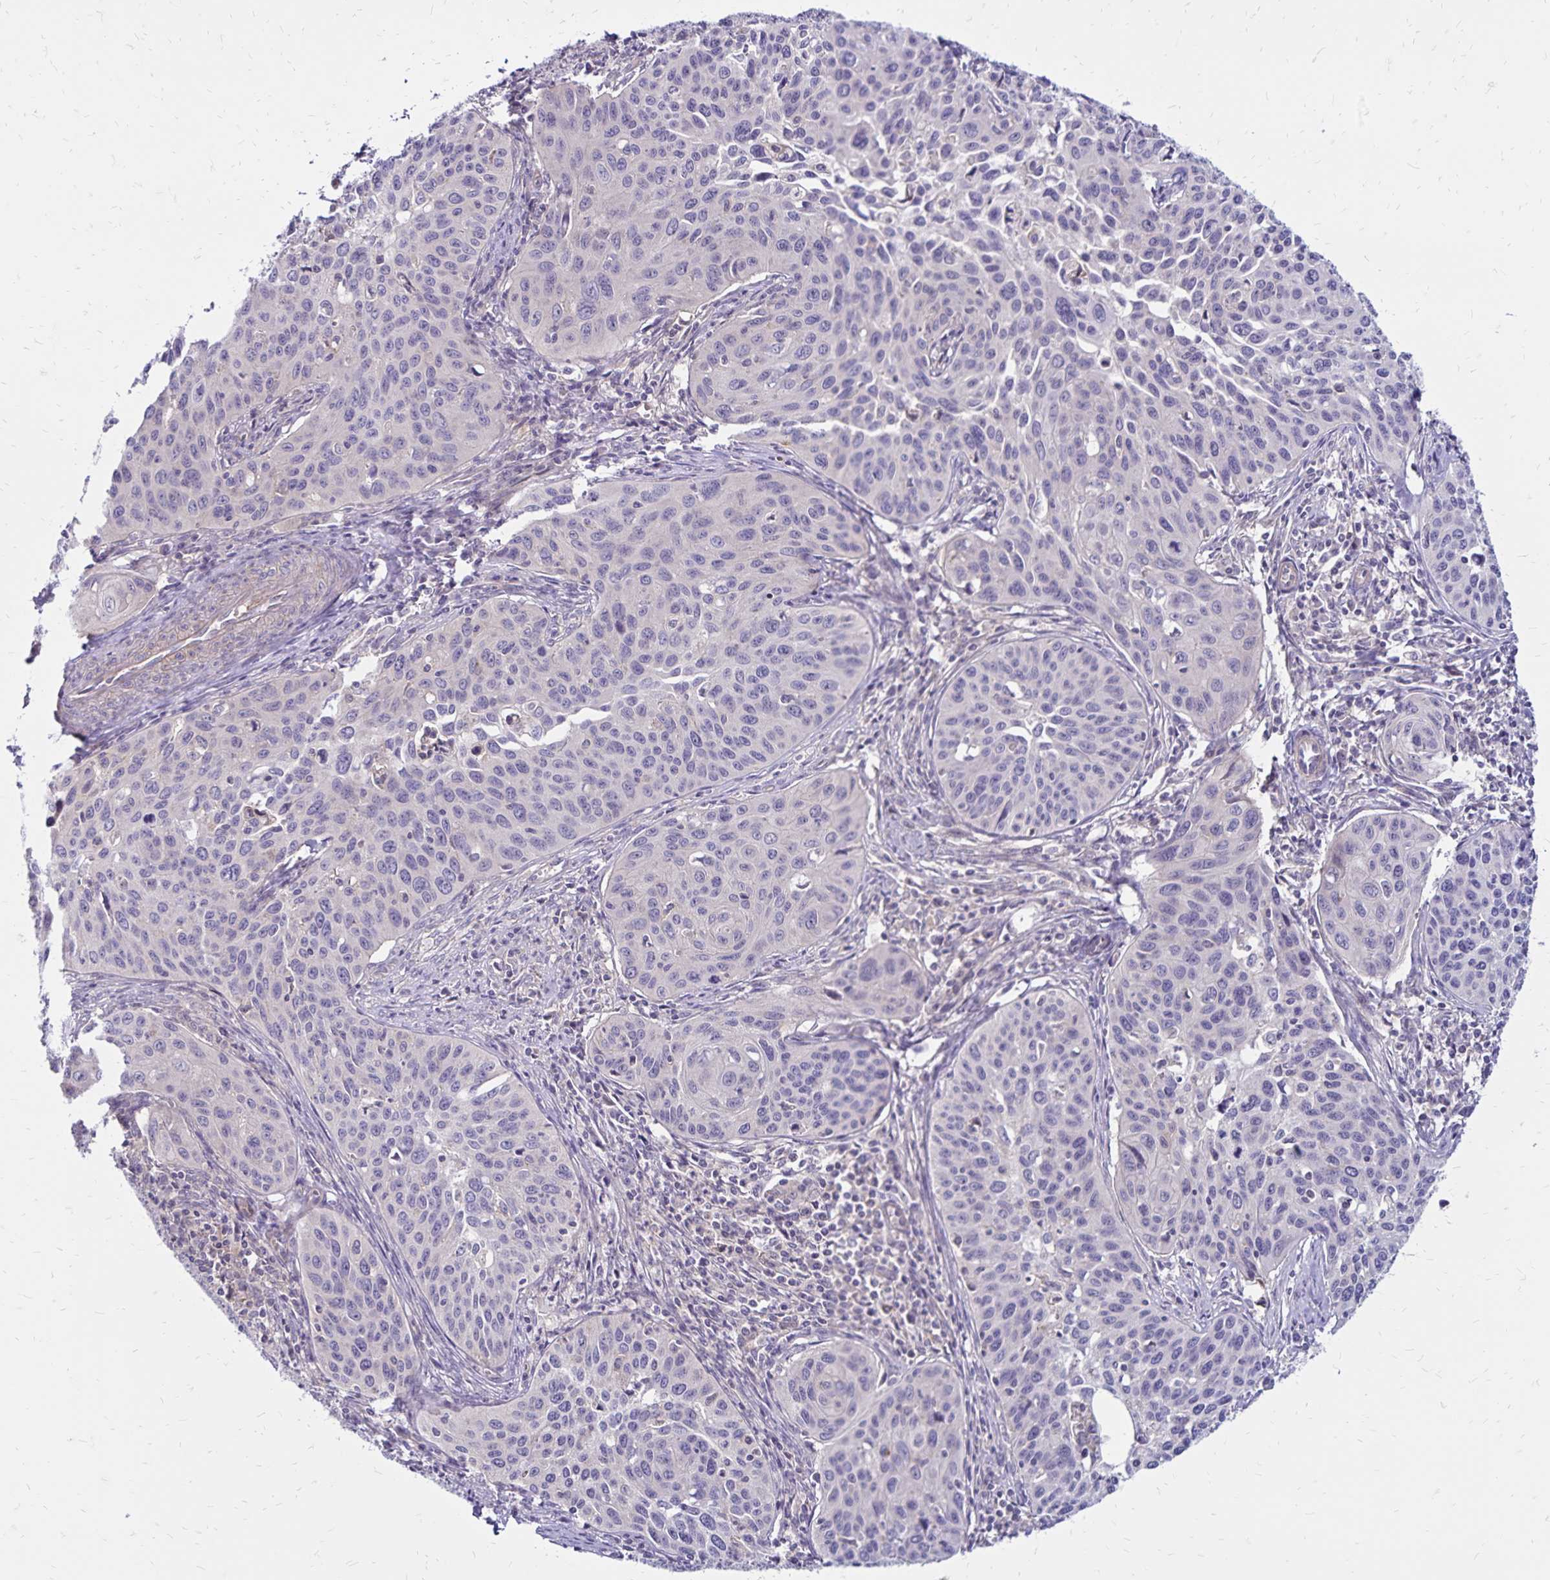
{"staining": {"intensity": "negative", "quantity": "none", "location": "none"}, "tissue": "cervical cancer", "cell_type": "Tumor cells", "image_type": "cancer", "snomed": [{"axis": "morphology", "description": "Squamous cell carcinoma, NOS"}, {"axis": "topography", "description": "Cervix"}], "caption": "The histopathology image demonstrates no significant positivity in tumor cells of cervical cancer (squamous cell carcinoma).", "gene": "FSD1", "patient": {"sex": "female", "age": 31}}